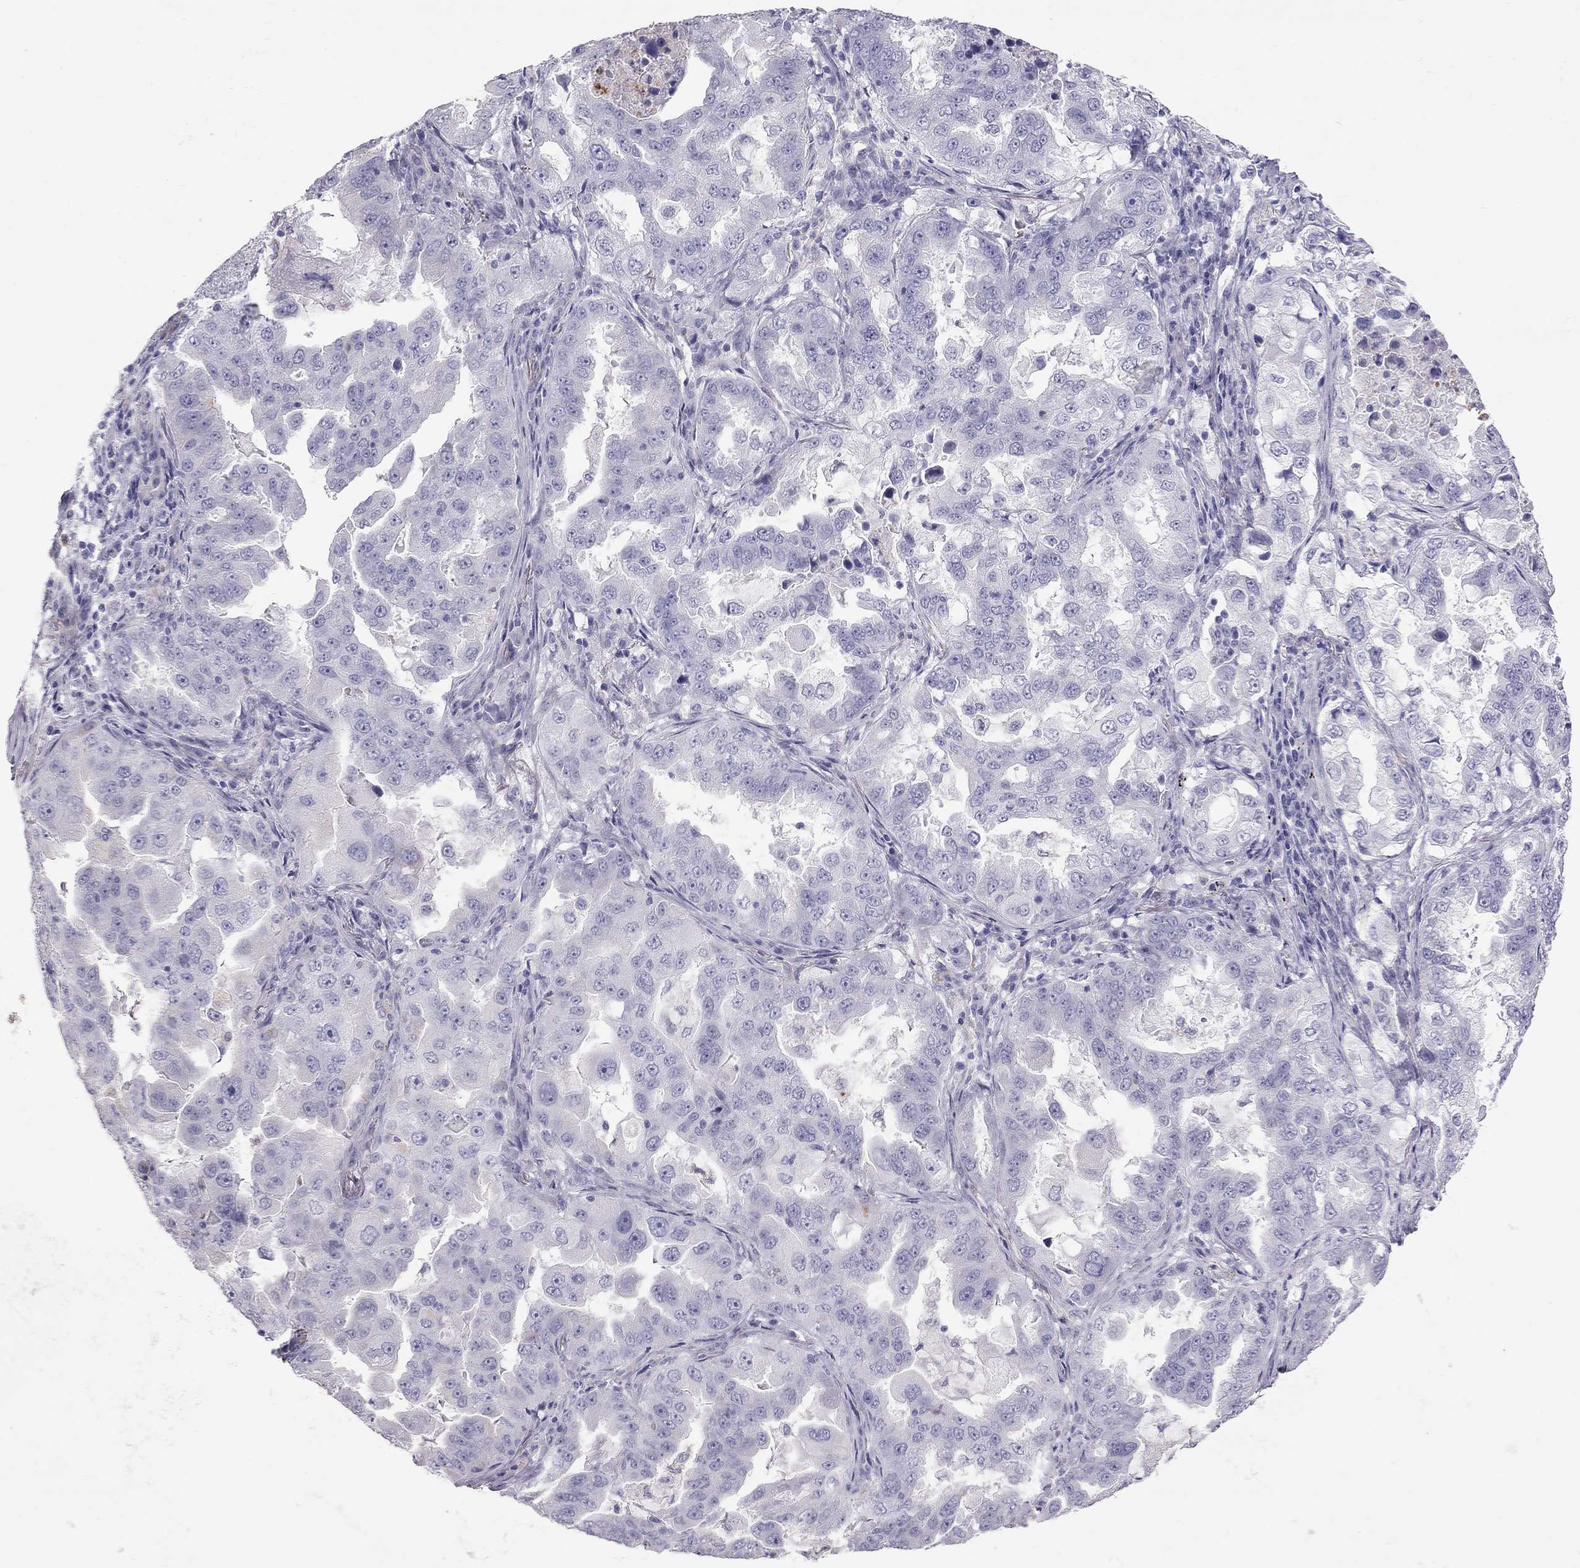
{"staining": {"intensity": "negative", "quantity": "none", "location": "none"}, "tissue": "lung cancer", "cell_type": "Tumor cells", "image_type": "cancer", "snomed": [{"axis": "morphology", "description": "Adenocarcinoma, NOS"}, {"axis": "topography", "description": "Lung"}], "caption": "Immunohistochemical staining of lung adenocarcinoma demonstrates no significant expression in tumor cells.", "gene": "TDRD6", "patient": {"sex": "female", "age": 61}}